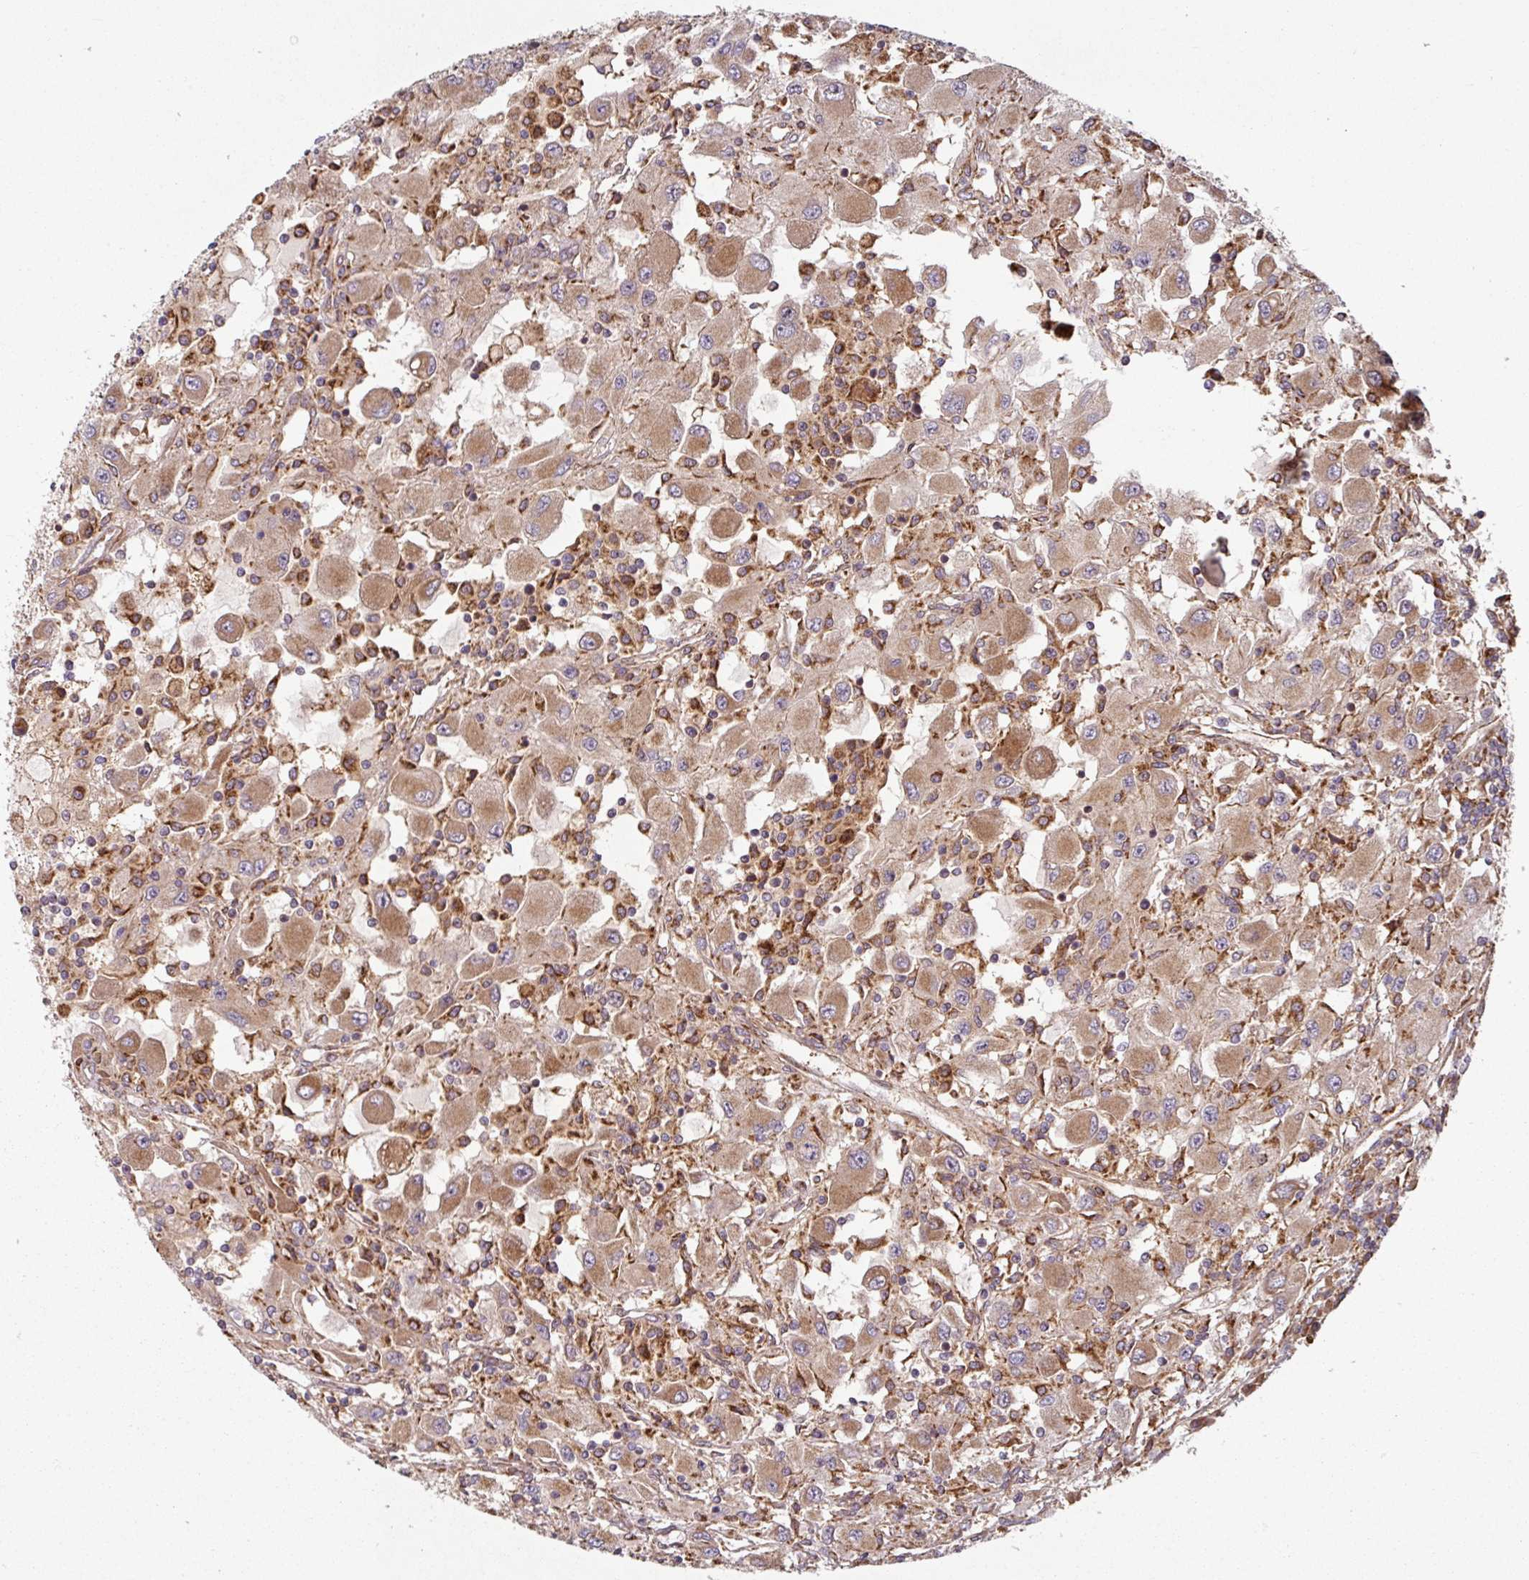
{"staining": {"intensity": "moderate", "quantity": ">75%", "location": "cytoplasmic/membranous"}, "tissue": "renal cancer", "cell_type": "Tumor cells", "image_type": "cancer", "snomed": [{"axis": "morphology", "description": "Adenocarcinoma, NOS"}, {"axis": "topography", "description": "Kidney"}], "caption": "Immunohistochemical staining of renal adenocarcinoma reveals medium levels of moderate cytoplasmic/membranous protein expression in approximately >75% of tumor cells.", "gene": "RAB5A", "patient": {"sex": "female", "age": 67}}